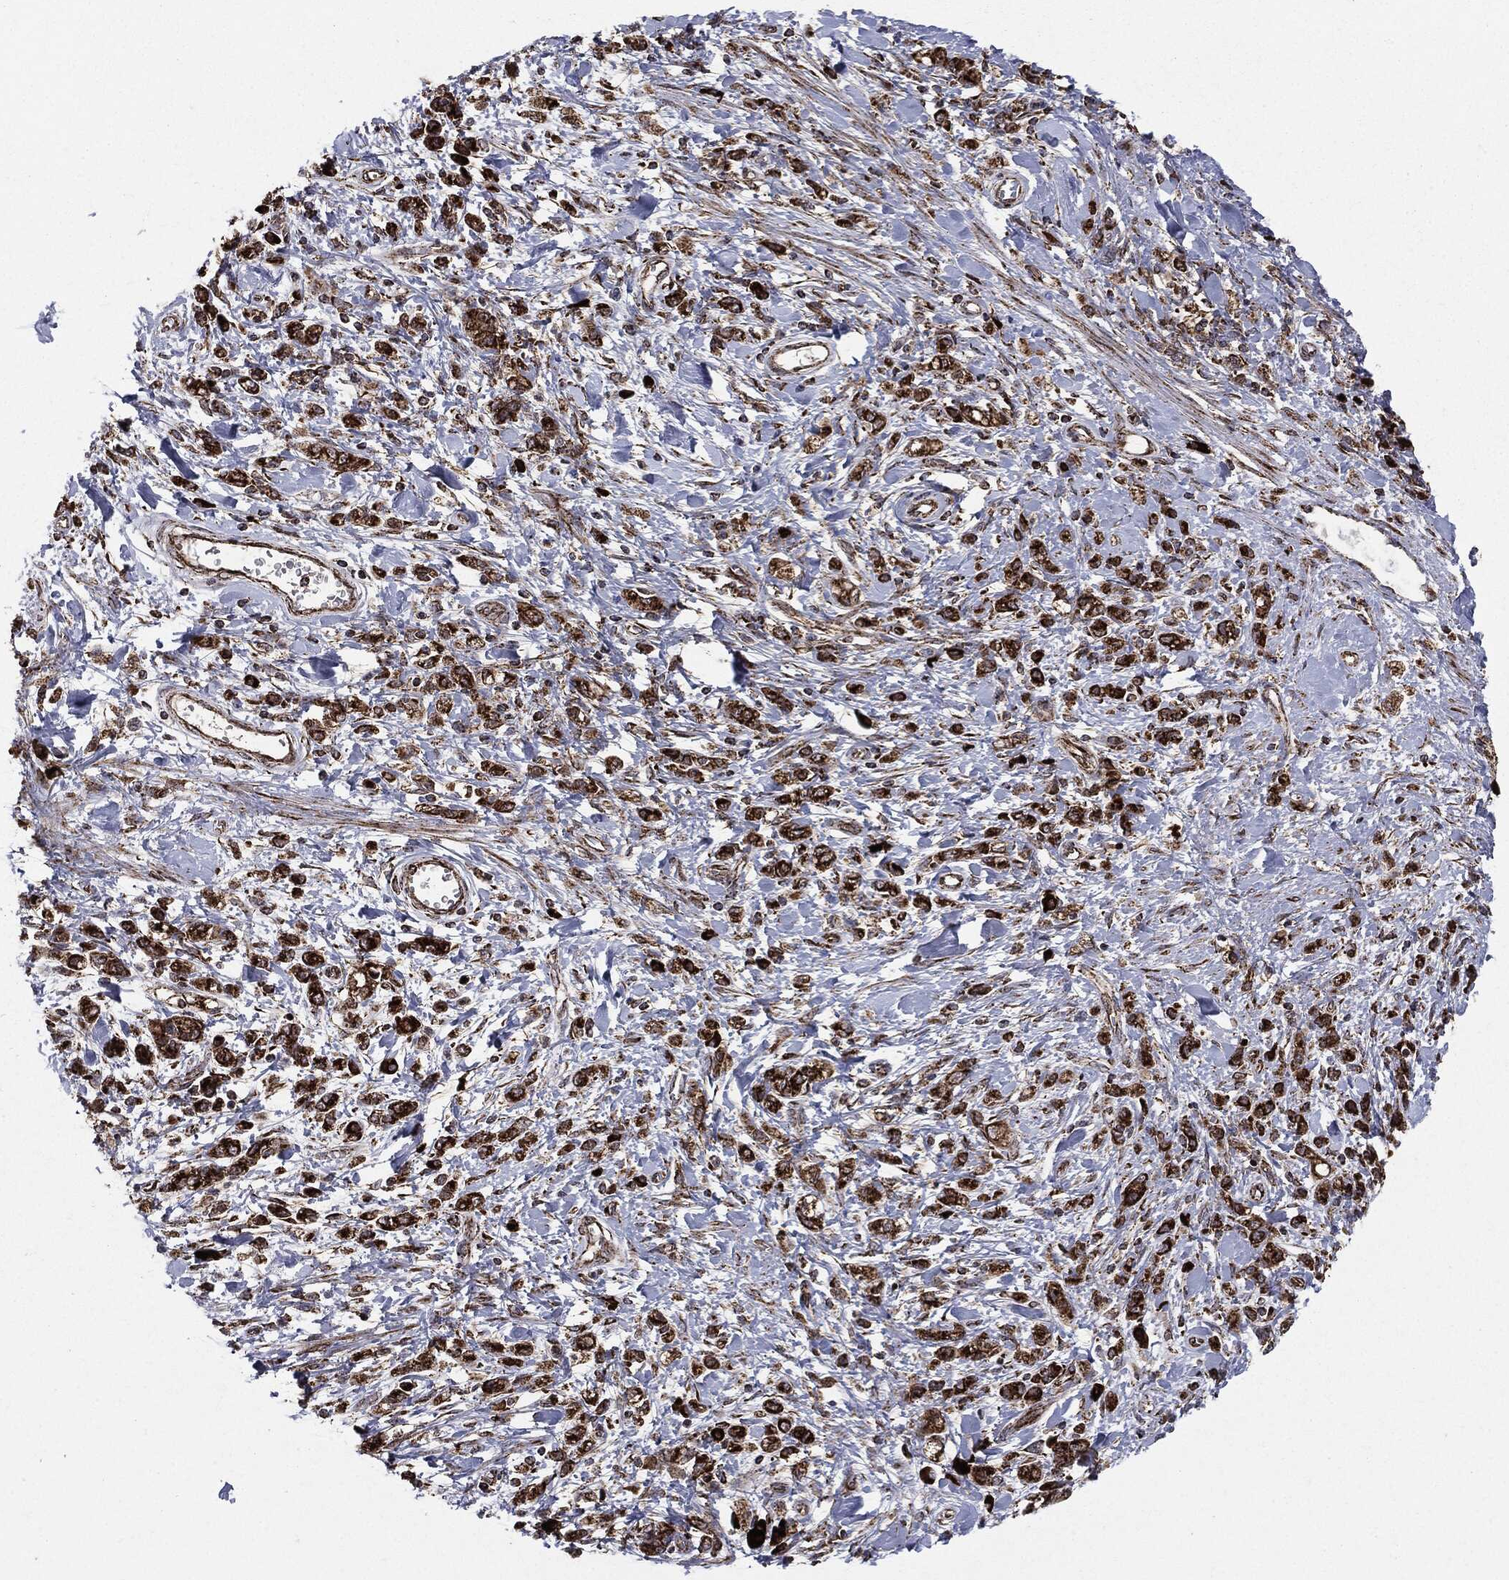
{"staining": {"intensity": "strong", "quantity": ">75%", "location": "cytoplasmic/membranous"}, "tissue": "stomach cancer", "cell_type": "Tumor cells", "image_type": "cancer", "snomed": [{"axis": "morphology", "description": "Adenocarcinoma, NOS"}, {"axis": "topography", "description": "Stomach"}], "caption": "This photomicrograph displays stomach cancer (adenocarcinoma) stained with IHC to label a protein in brown. The cytoplasmic/membranous of tumor cells show strong positivity for the protein. Nuclei are counter-stained blue.", "gene": "MAP2K1", "patient": {"sex": "male", "age": 77}}